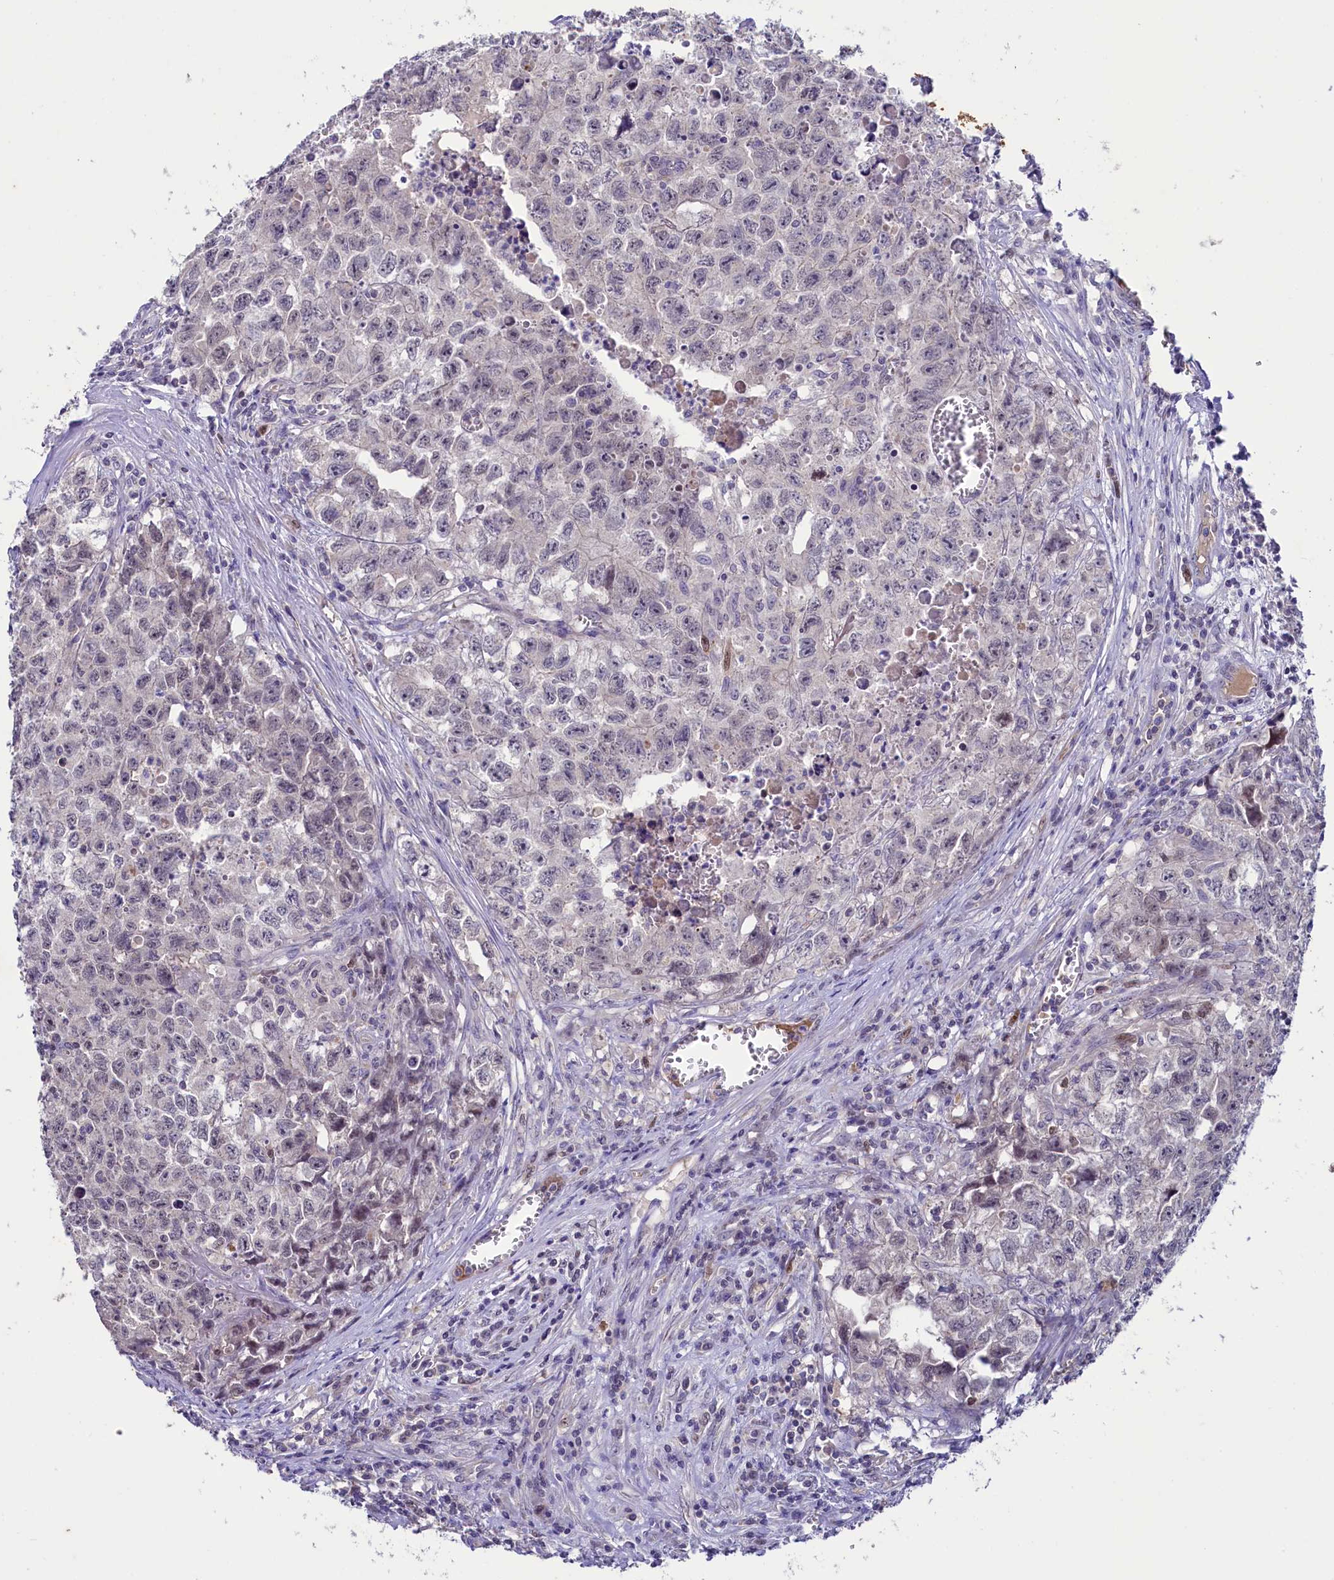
{"staining": {"intensity": "negative", "quantity": "none", "location": "none"}, "tissue": "testis cancer", "cell_type": "Tumor cells", "image_type": "cancer", "snomed": [{"axis": "morphology", "description": "Seminoma, NOS"}, {"axis": "morphology", "description": "Carcinoma, Embryonal, NOS"}, {"axis": "topography", "description": "Testis"}], "caption": "IHC micrograph of embryonal carcinoma (testis) stained for a protein (brown), which reveals no positivity in tumor cells.", "gene": "FAM111B", "patient": {"sex": "male", "age": 43}}